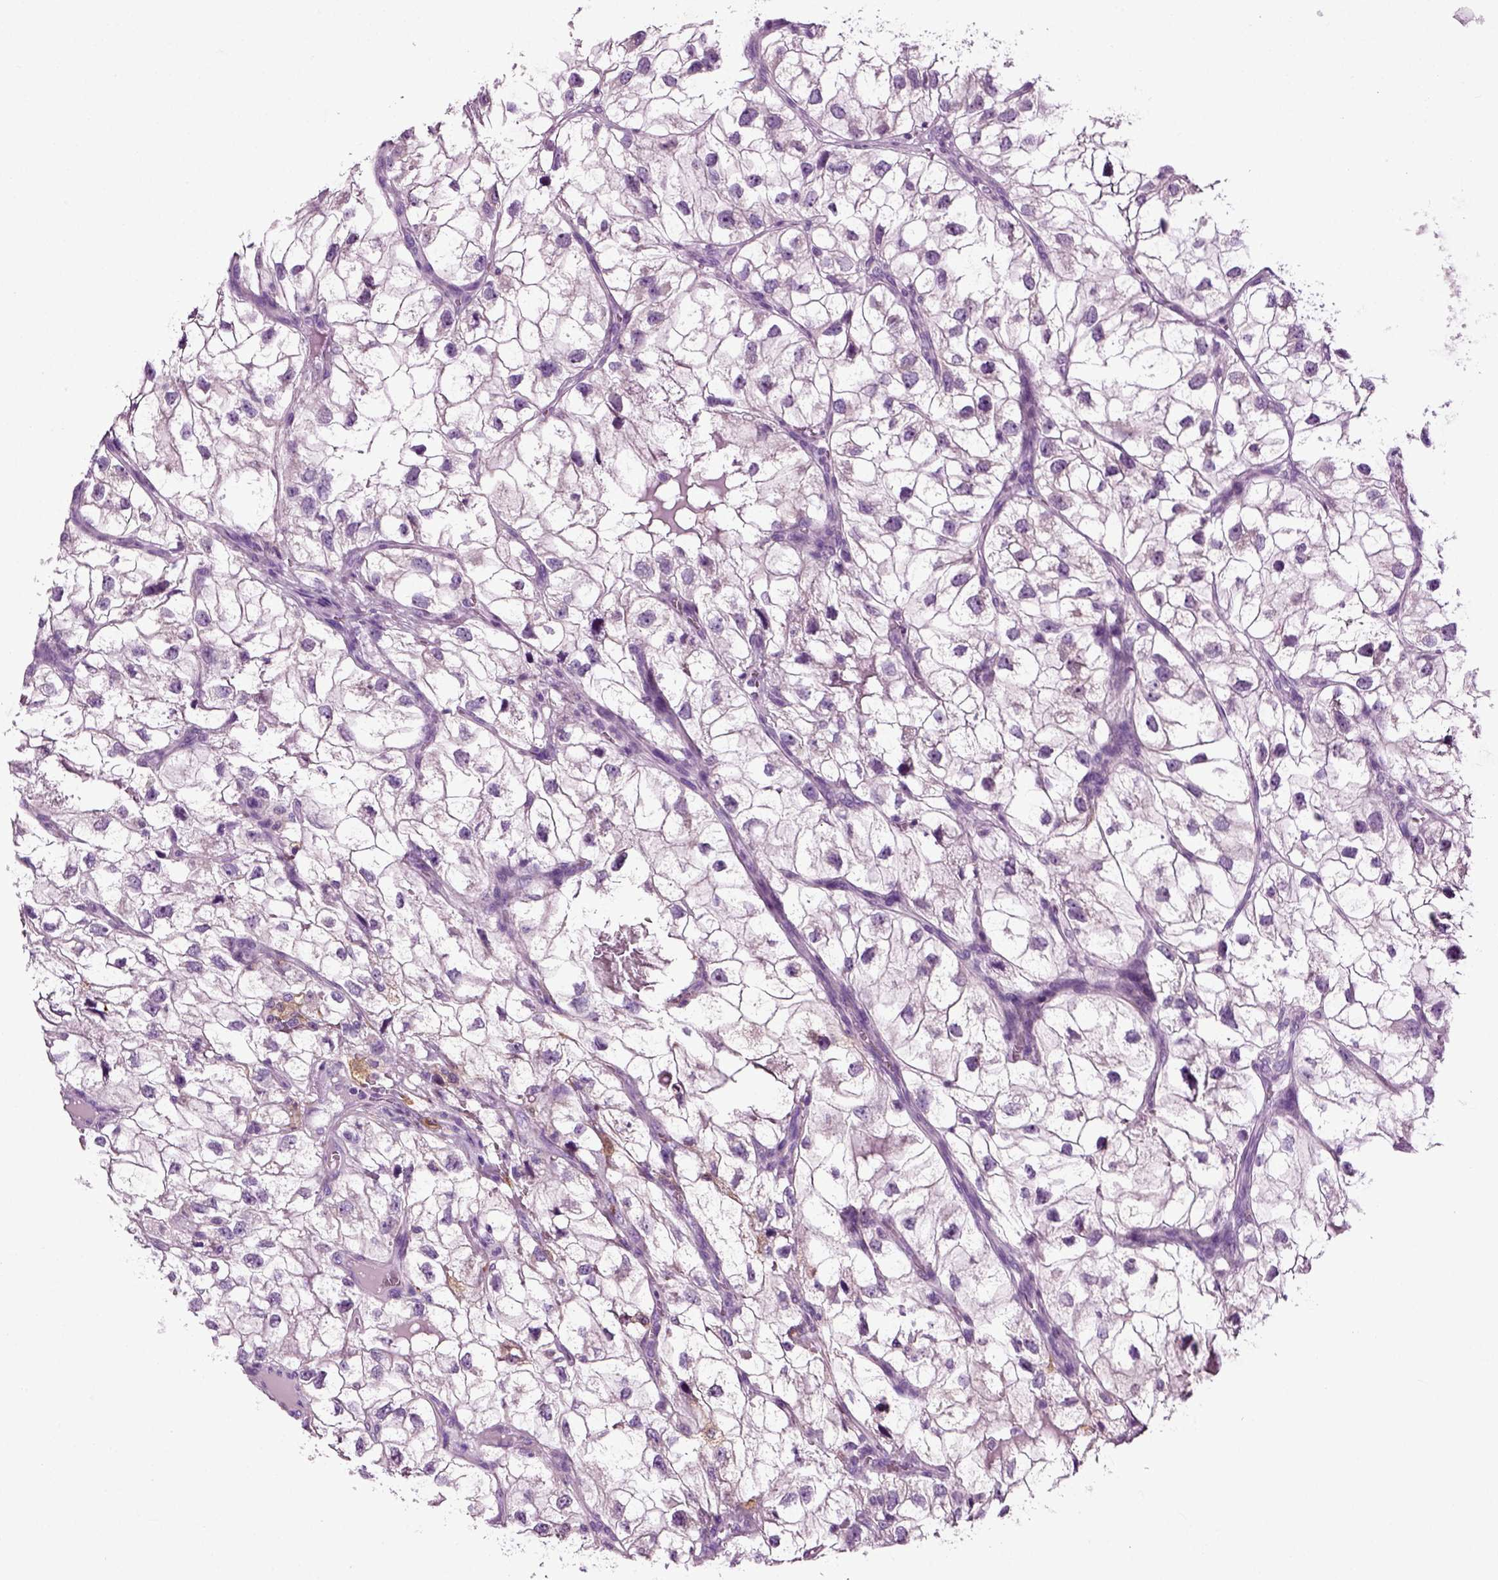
{"staining": {"intensity": "negative", "quantity": "none", "location": "none"}, "tissue": "renal cancer", "cell_type": "Tumor cells", "image_type": "cancer", "snomed": [{"axis": "morphology", "description": "Adenocarcinoma, NOS"}, {"axis": "topography", "description": "Kidney"}], "caption": "Tumor cells show no significant protein positivity in renal cancer (adenocarcinoma). The staining was performed using DAB to visualize the protein expression in brown, while the nuclei were stained in blue with hematoxylin (Magnification: 20x).", "gene": "DNAH10", "patient": {"sex": "male", "age": 59}}